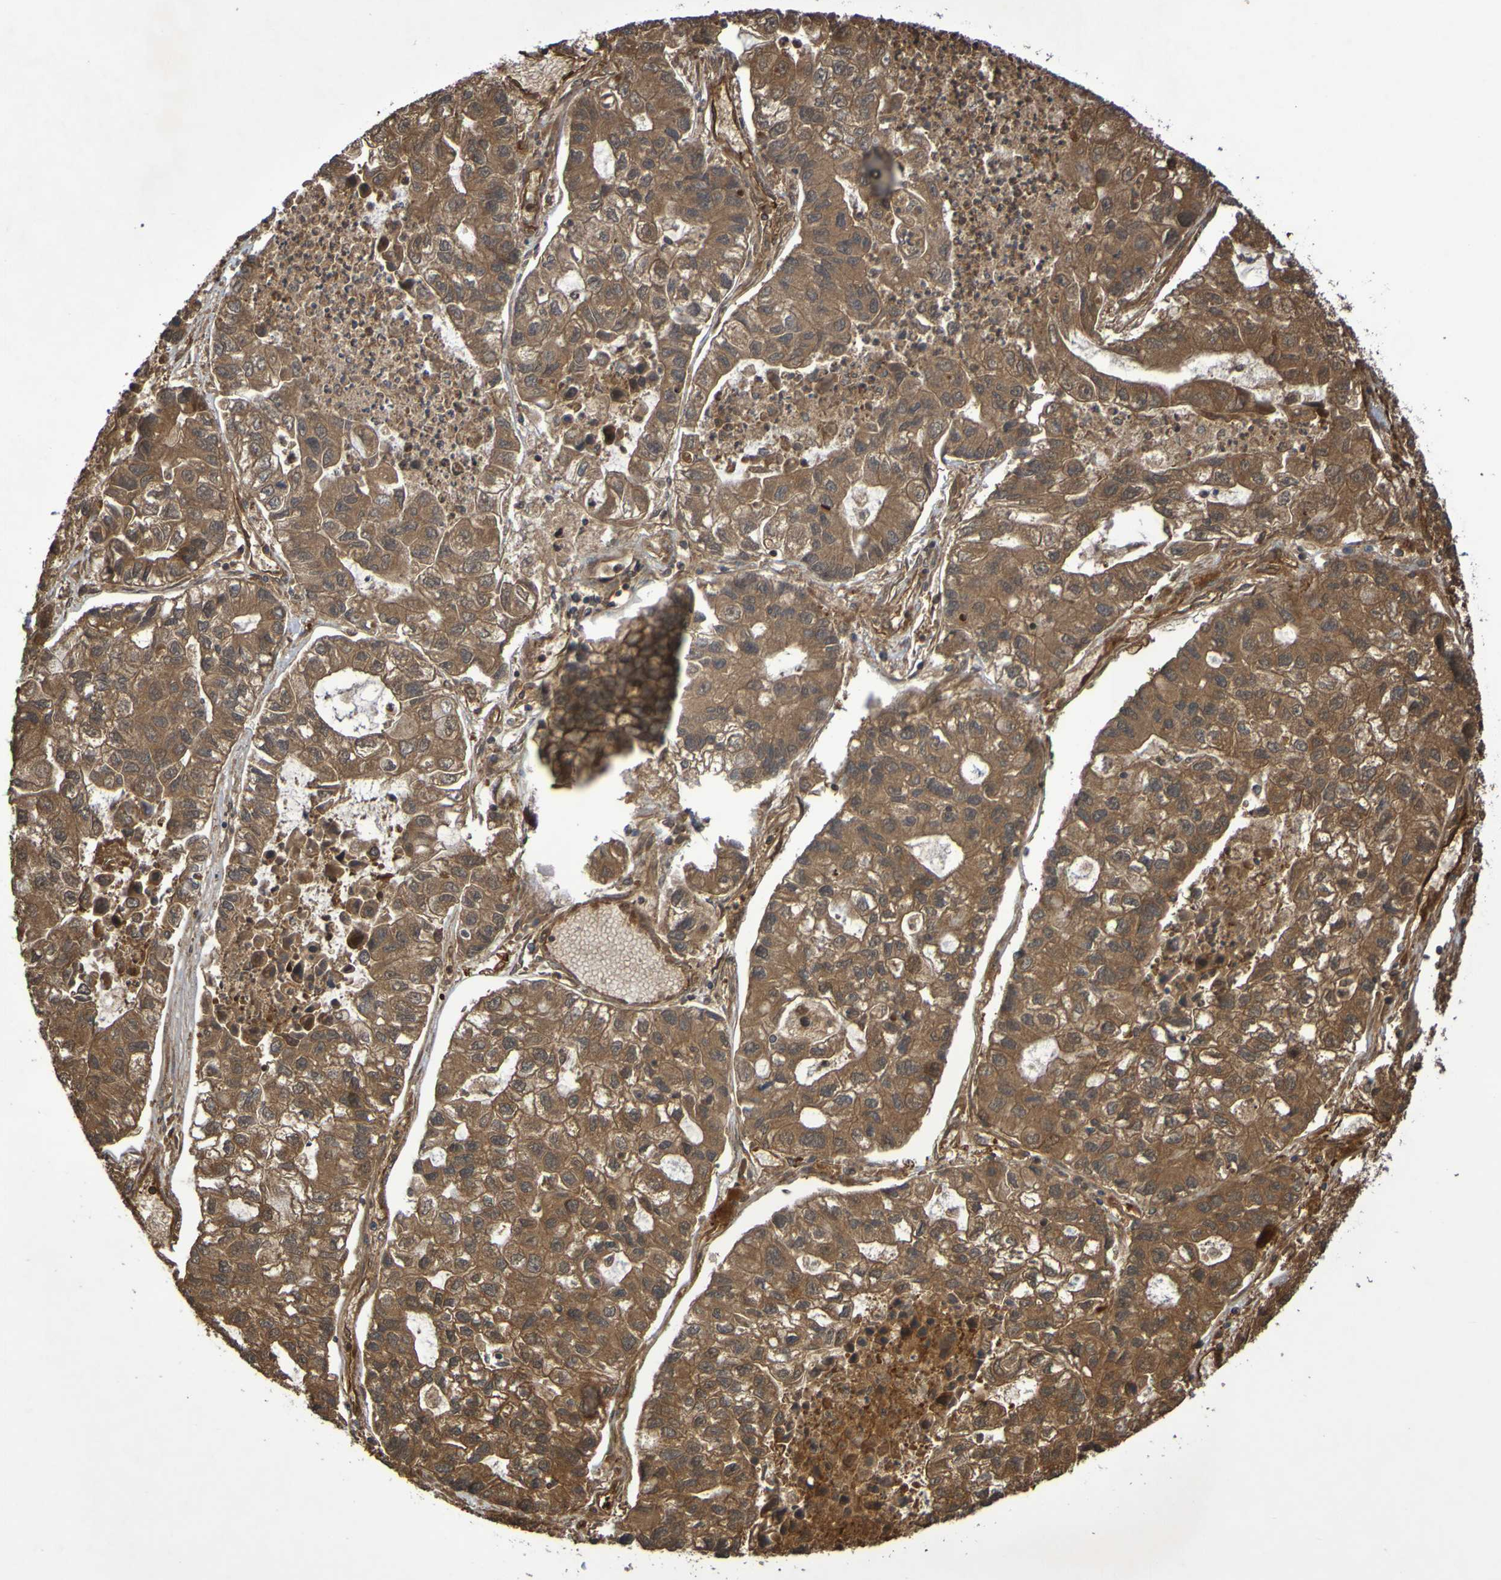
{"staining": {"intensity": "strong", "quantity": ">75%", "location": "cytoplasmic/membranous"}, "tissue": "lung cancer", "cell_type": "Tumor cells", "image_type": "cancer", "snomed": [{"axis": "morphology", "description": "Adenocarcinoma, NOS"}, {"axis": "topography", "description": "Lung"}], "caption": "A high amount of strong cytoplasmic/membranous positivity is identified in about >75% of tumor cells in adenocarcinoma (lung) tissue. The protein of interest is shown in brown color, while the nuclei are stained blue.", "gene": "SERPINB6", "patient": {"sex": "female", "age": 51}}